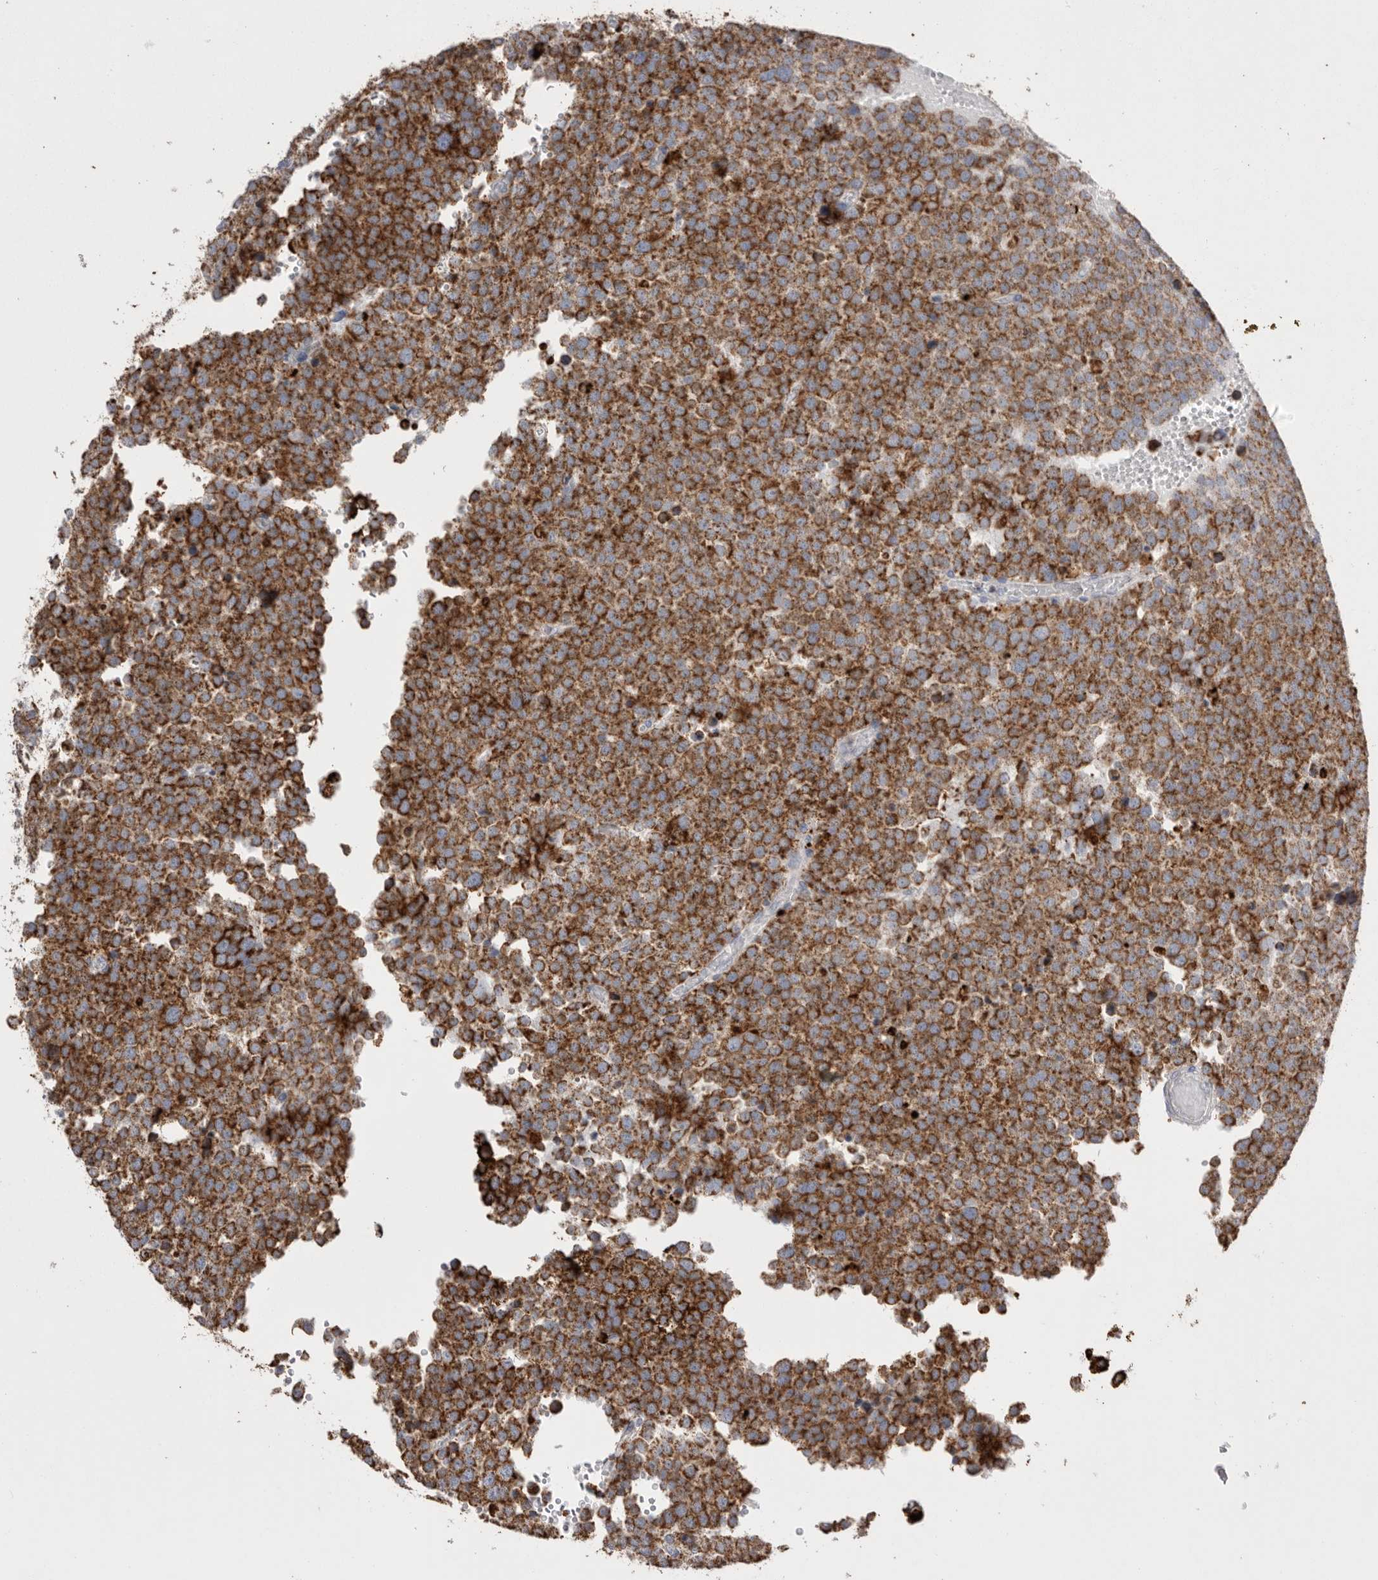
{"staining": {"intensity": "strong", "quantity": ">75%", "location": "cytoplasmic/membranous"}, "tissue": "testis cancer", "cell_type": "Tumor cells", "image_type": "cancer", "snomed": [{"axis": "morphology", "description": "Seminoma, NOS"}, {"axis": "topography", "description": "Testis"}], "caption": "DAB (3,3'-diaminobenzidine) immunohistochemical staining of testis cancer demonstrates strong cytoplasmic/membranous protein positivity in about >75% of tumor cells.", "gene": "VDAC3", "patient": {"sex": "male", "age": 71}}